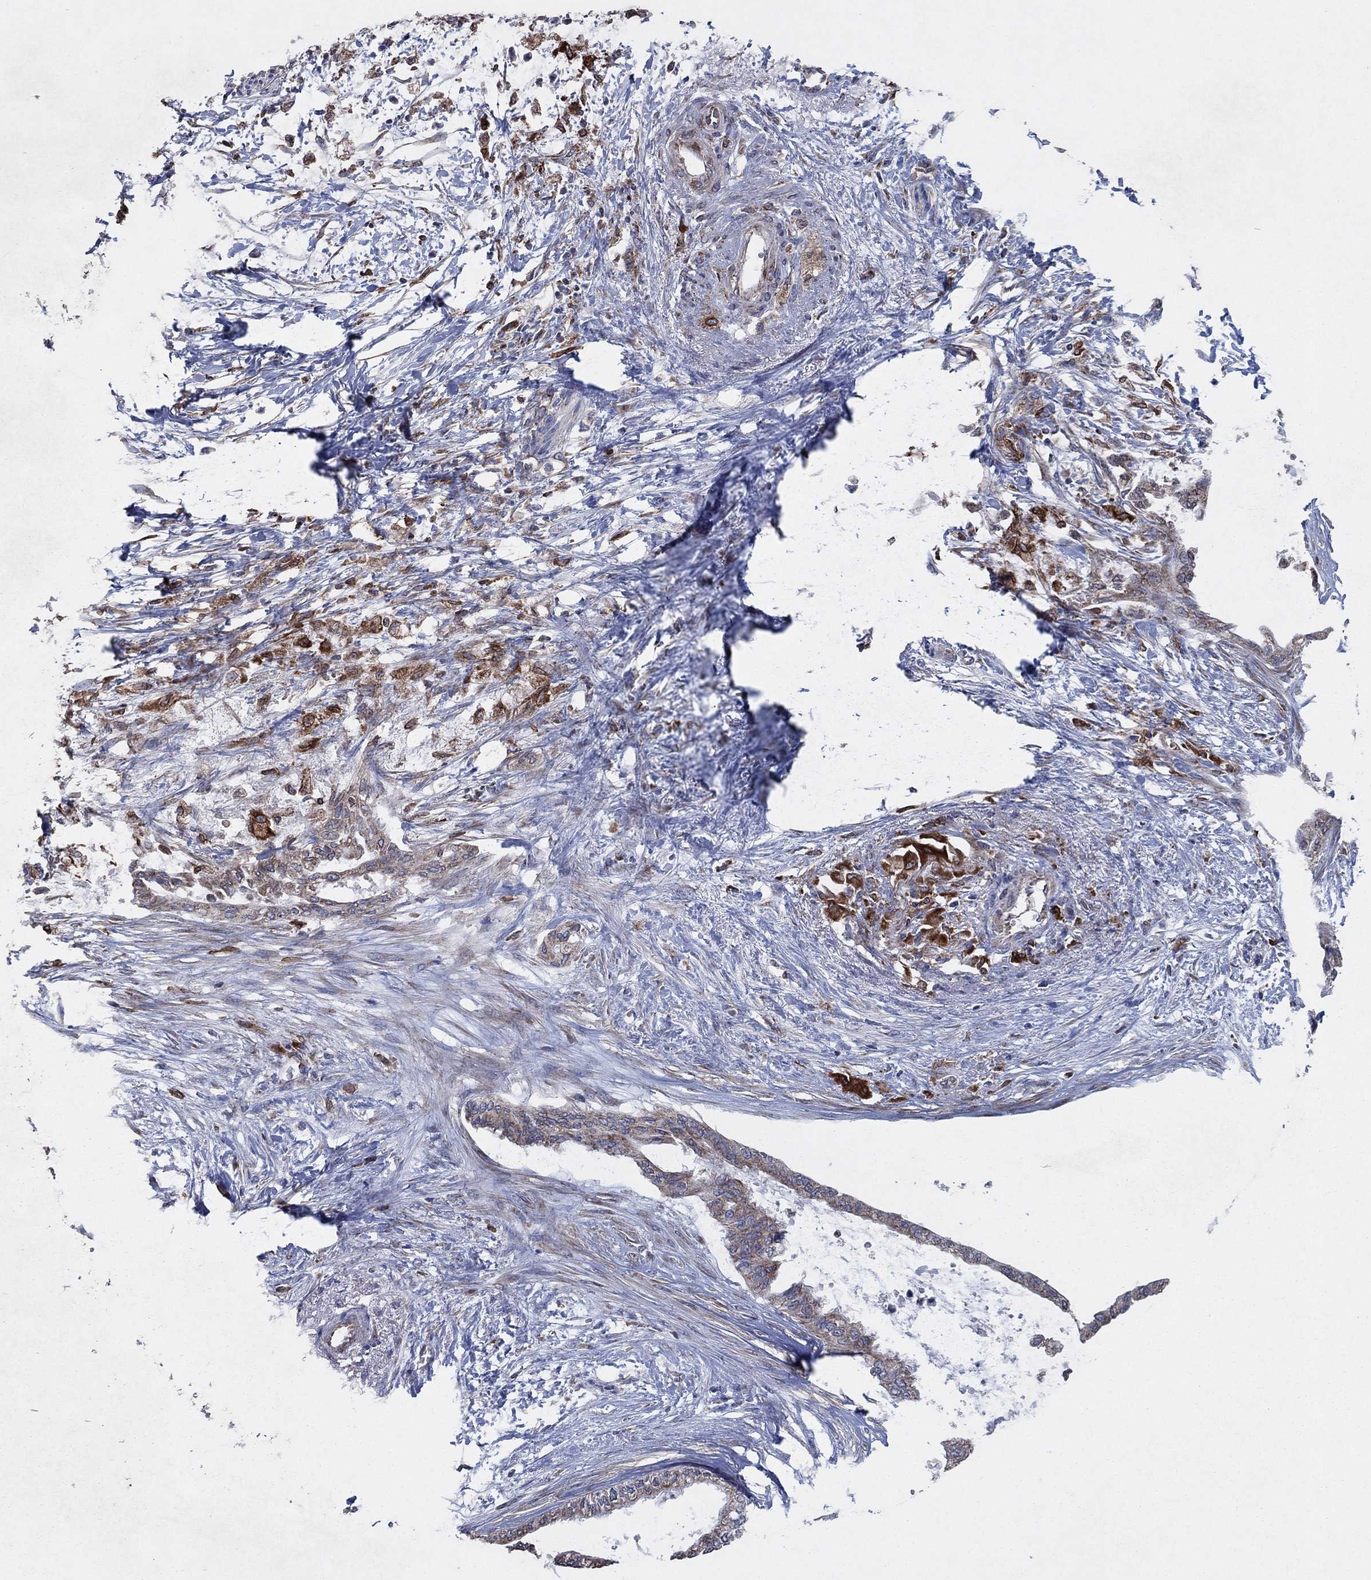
{"staining": {"intensity": "moderate", "quantity": "25%-75%", "location": "cytoplasmic/membranous"}, "tissue": "pancreatic cancer", "cell_type": "Tumor cells", "image_type": "cancer", "snomed": [{"axis": "morphology", "description": "Normal tissue, NOS"}, {"axis": "morphology", "description": "Adenocarcinoma, NOS"}, {"axis": "topography", "description": "Pancreas"}, {"axis": "topography", "description": "Duodenum"}], "caption": "Protein analysis of pancreatic adenocarcinoma tissue displays moderate cytoplasmic/membranous positivity in approximately 25%-75% of tumor cells. (Stains: DAB in brown, nuclei in blue, Microscopy: brightfield microscopy at high magnification).", "gene": "NCEH1", "patient": {"sex": "female", "age": 60}}